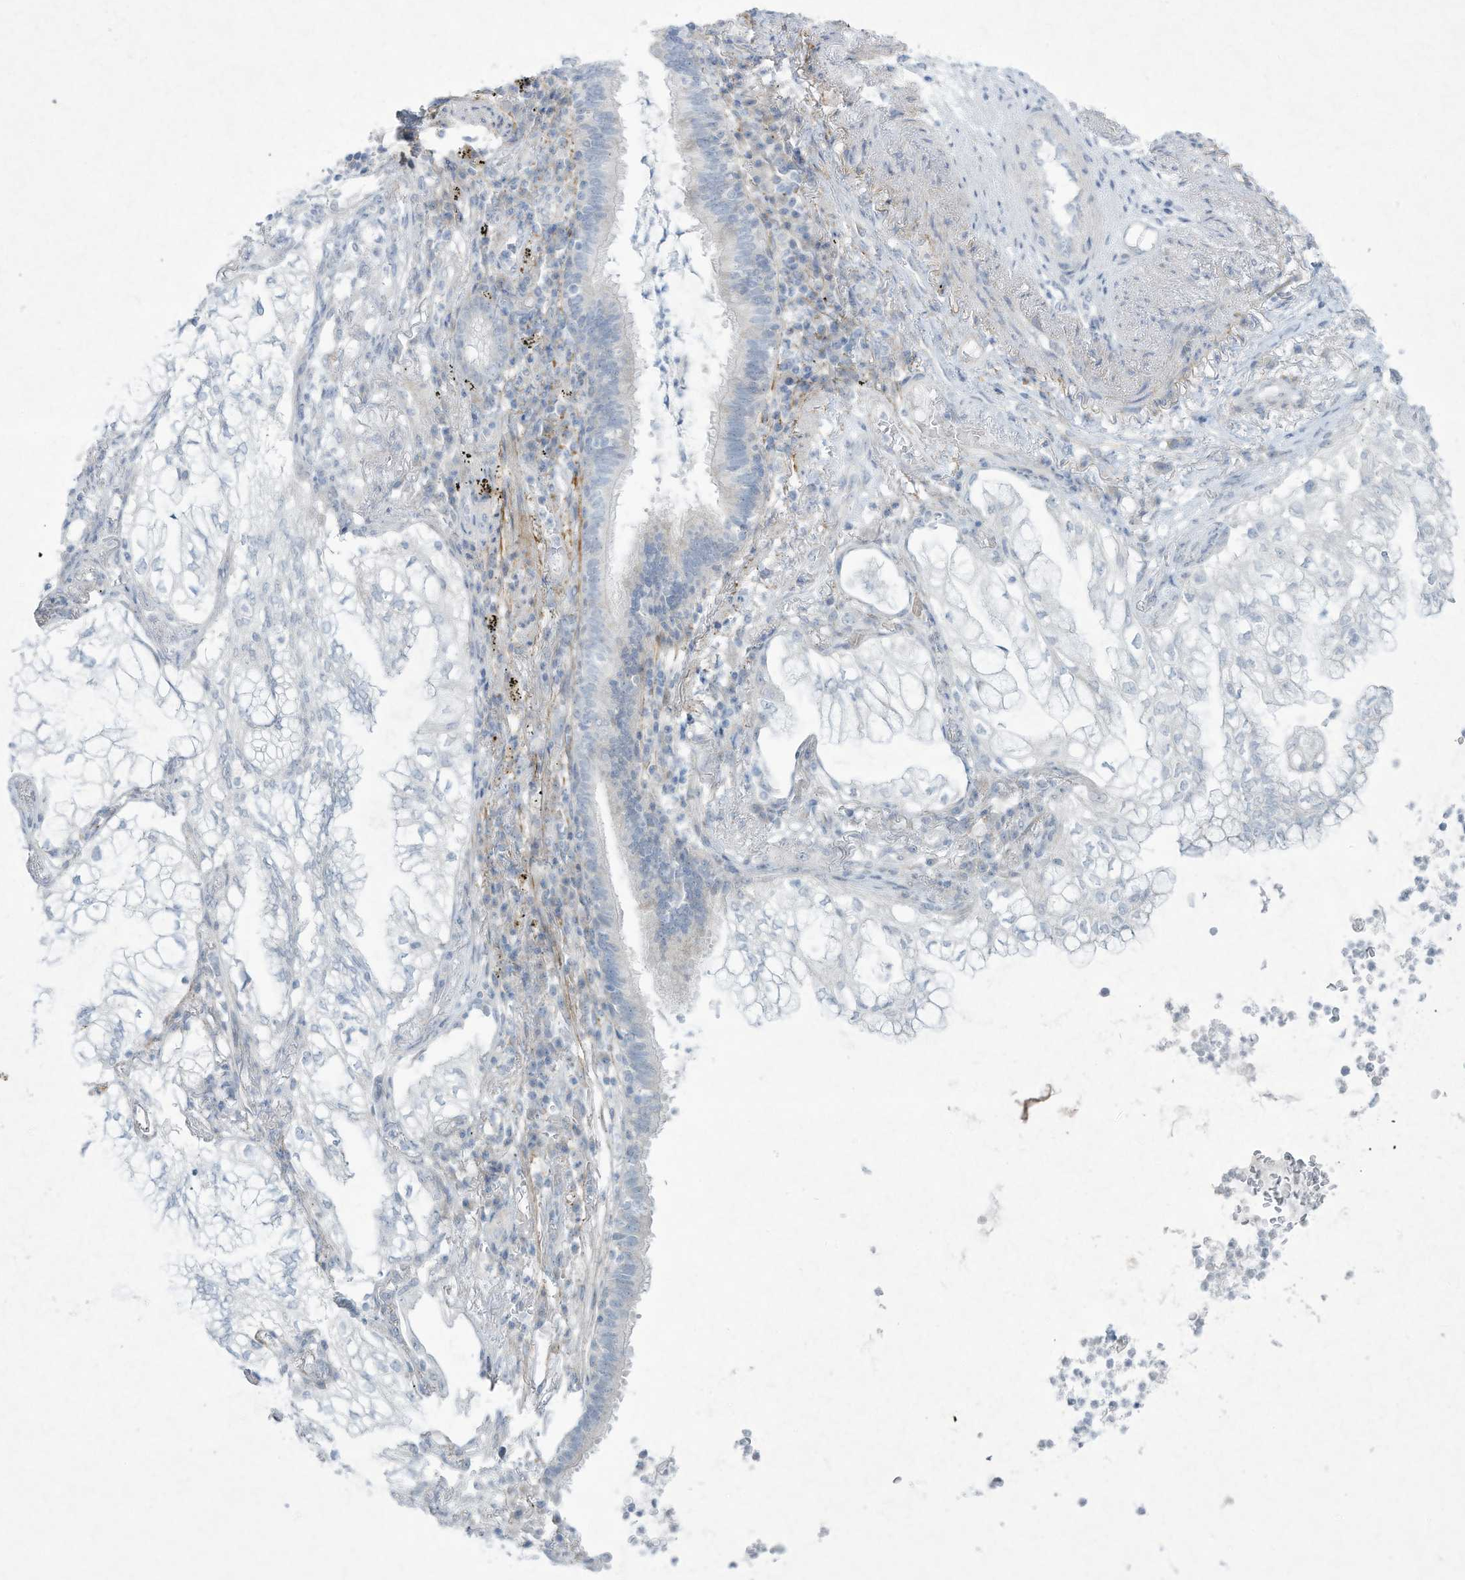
{"staining": {"intensity": "negative", "quantity": "none", "location": "none"}, "tissue": "lung cancer", "cell_type": "Tumor cells", "image_type": "cancer", "snomed": [{"axis": "morphology", "description": "Adenocarcinoma, NOS"}, {"axis": "topography", "description": "Lung"}], "caption": "A micrograph of lung cancer (adenocarcinoma) stained for a protein displays no brown staining in tumor cells. The staining is performed using DAB brown chromogen with nuclei counter-stained in using hematoxylin.", "gene": "PAX6", "patient": {"sex": "female", "age": 70}}